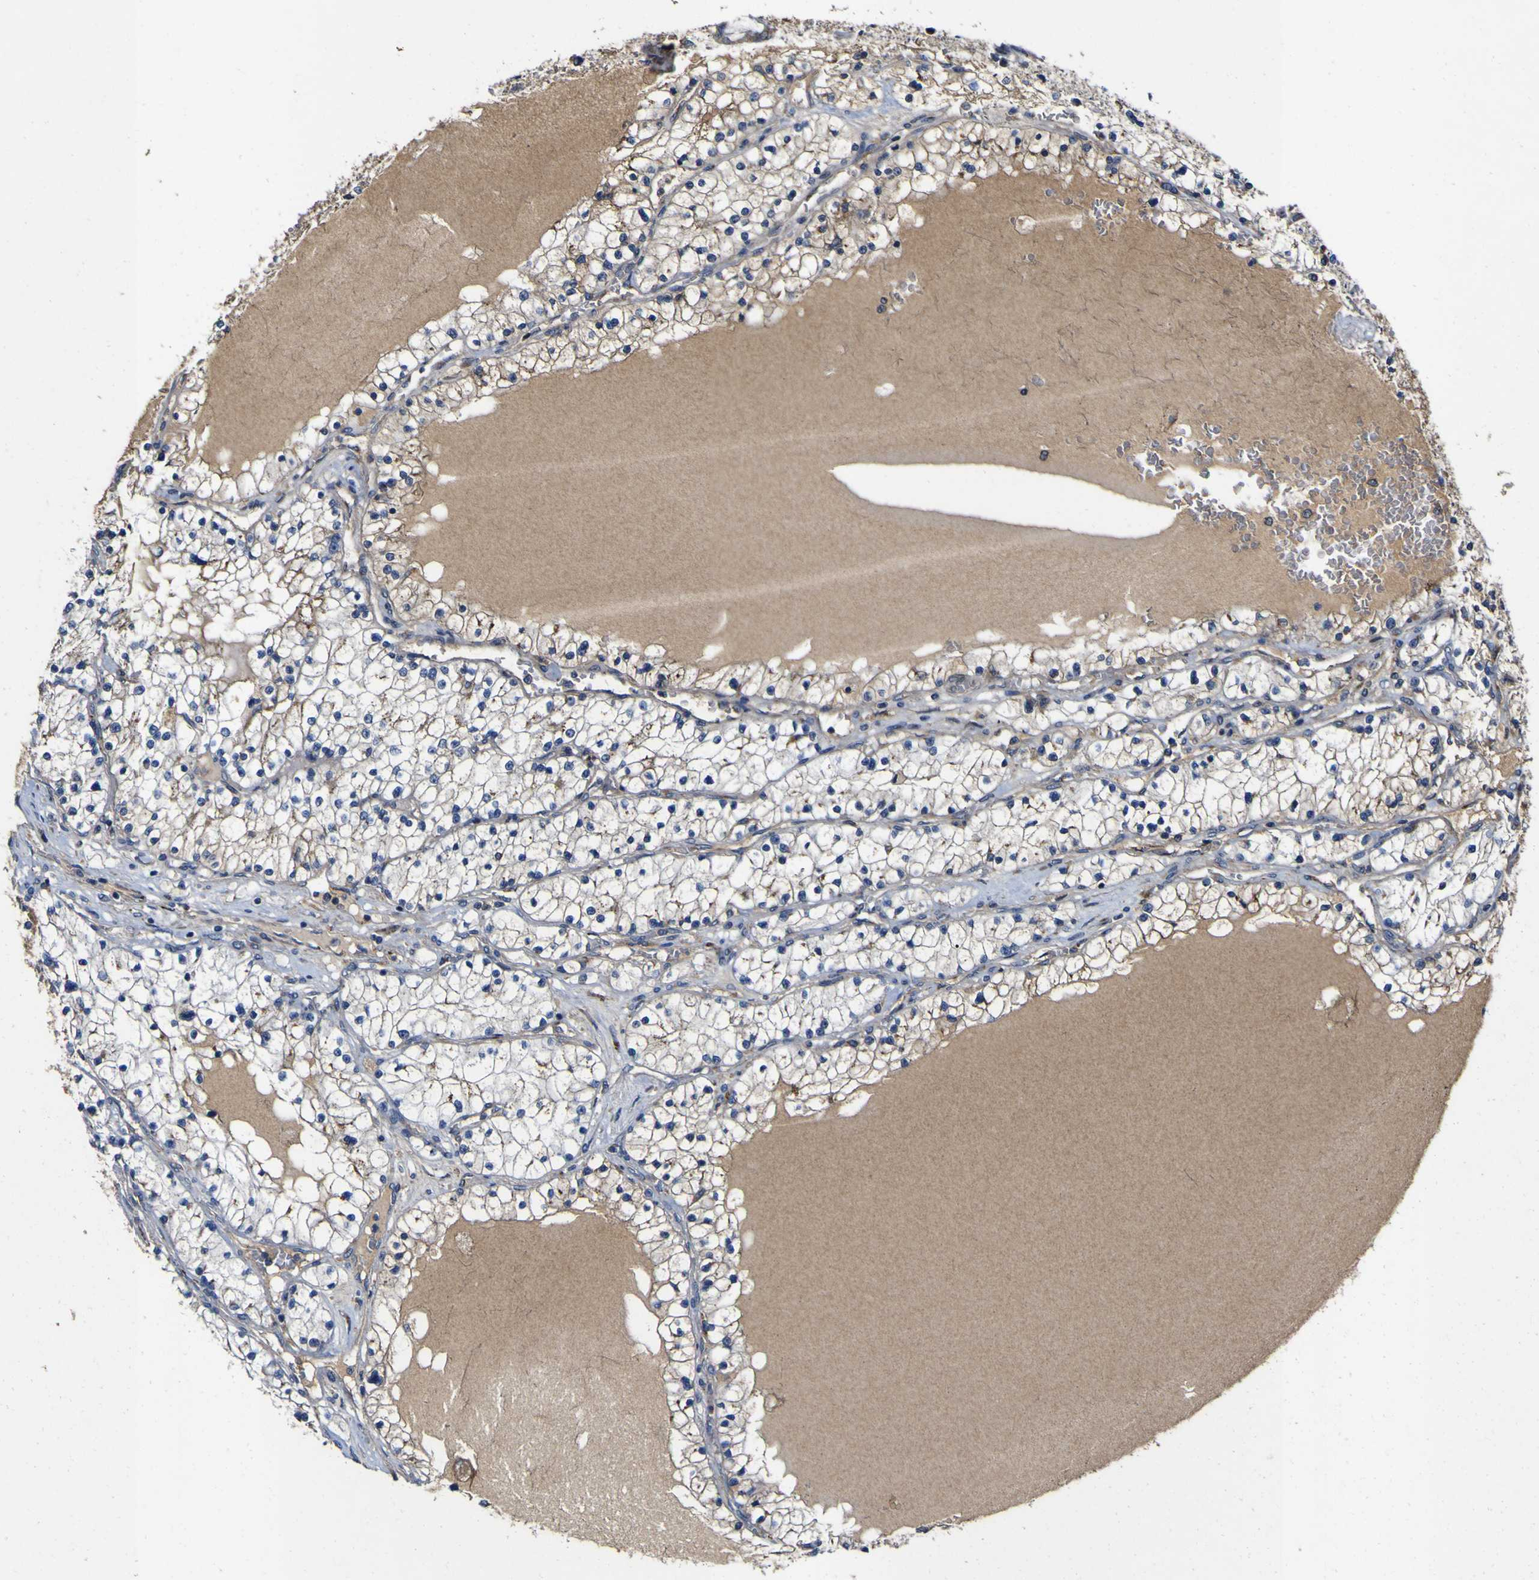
{"staining": {"intensity": "moderate", "quantity": ">75%", "location": "cytoplasmic/membranous"}, "tissue": "renal cancer", "cell_type": "Tumor cells", "image_type": "cancer", "snomed": [{"axis": "morphology", "description": "Adenocarcinoma, NOS"}, {"axis": "topography", "description": "Kidney"}], "caption": "An image of renal adenocarcinoma stained for a protein exhibits moderate cytoplasmic/membranous brown staining in tumor cells.", "gene": "COA1", "patient": {"sex": "male", "age": 68}}